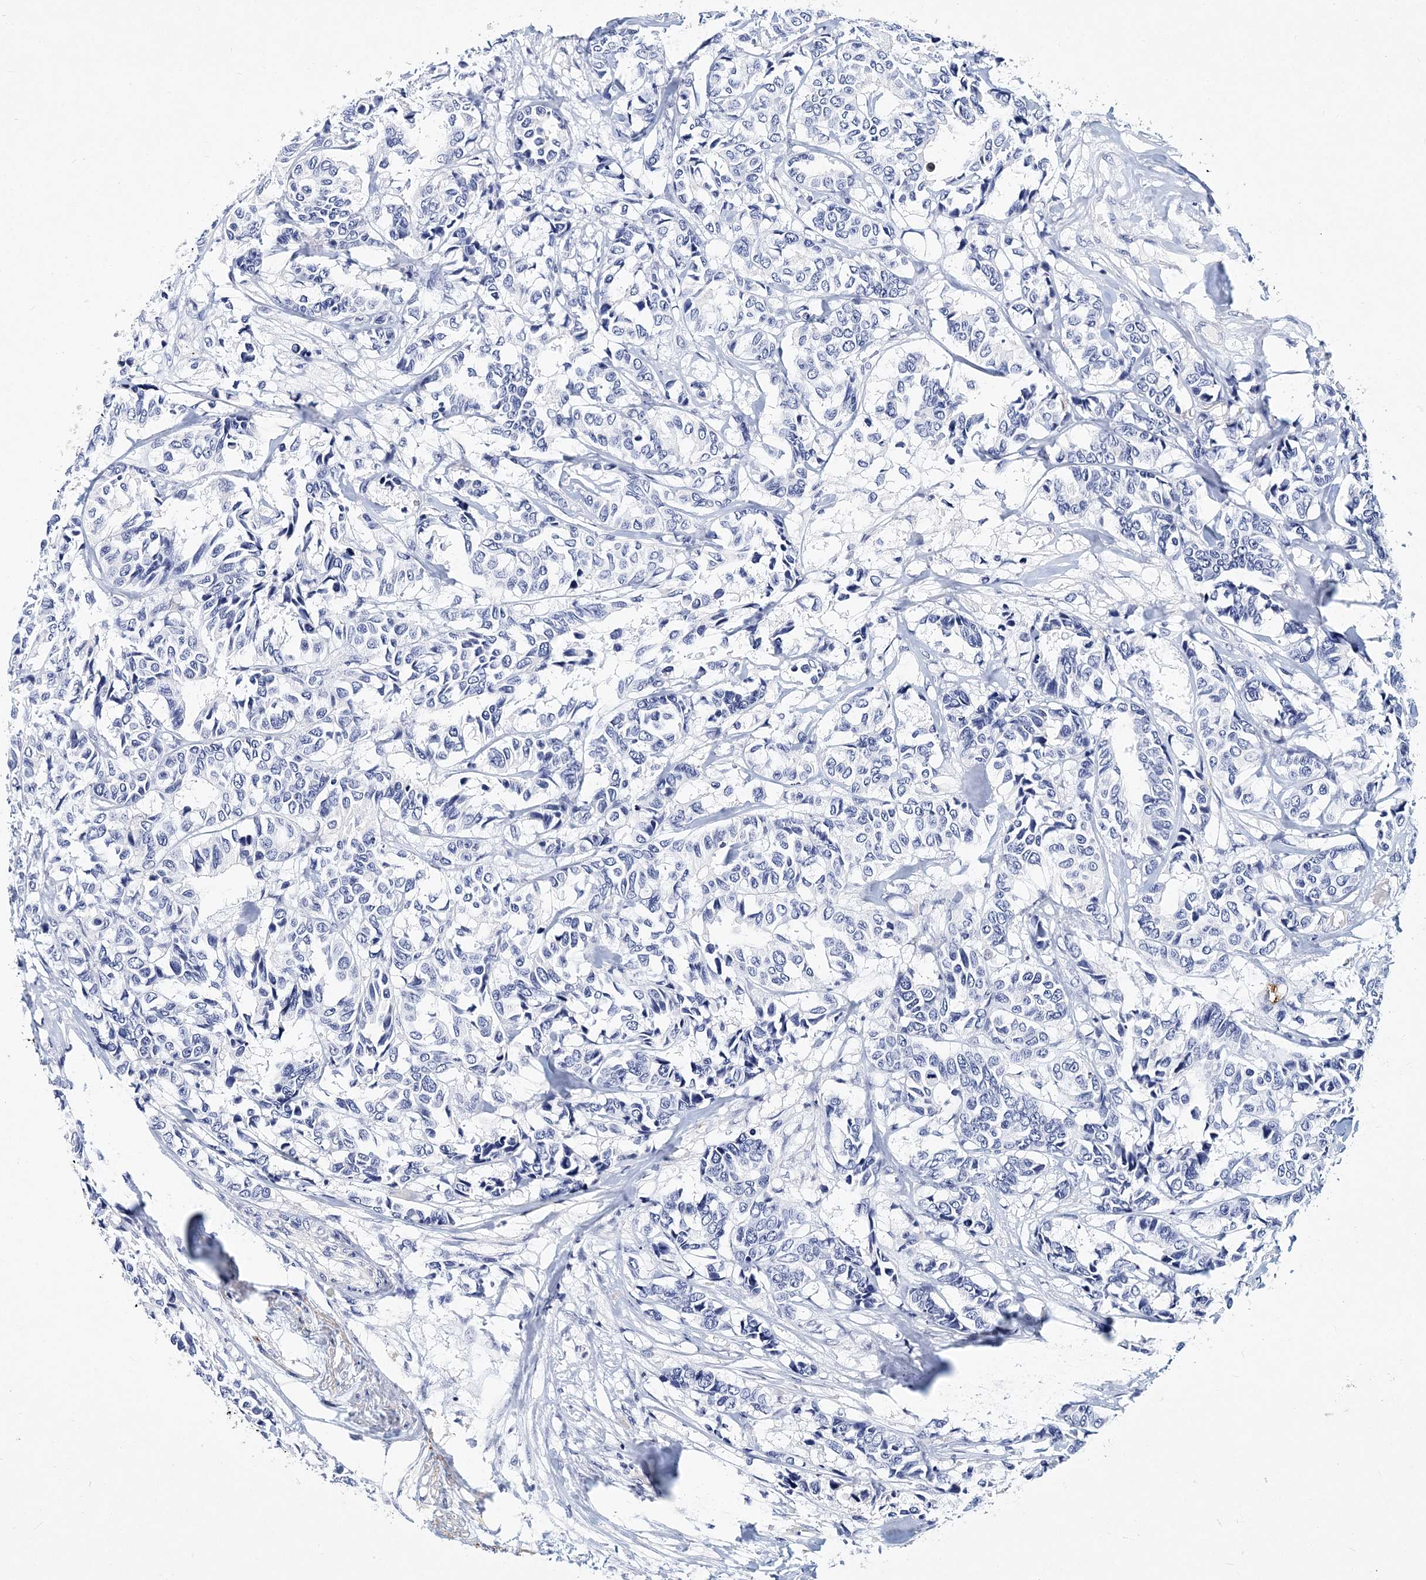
{"staining": {"intensity": "negative", "quantity": "none", "location": "none"}, "tissue": "breast cancer", "cell_type": "Tumor cells", "image_type": "cancer", "snomed": [{"axis": "morphology", "description": "Duct carcinoma"}, {"axis": "topography", "description": "Breast"}], "caption": "This is an immunohistochemistry photomicrograph of human breast invasive ductal carcinoma. There is no positivity in tumor cells.", "gene": "ITGA2B", "patient": {"sex": "female", "age": 87}}